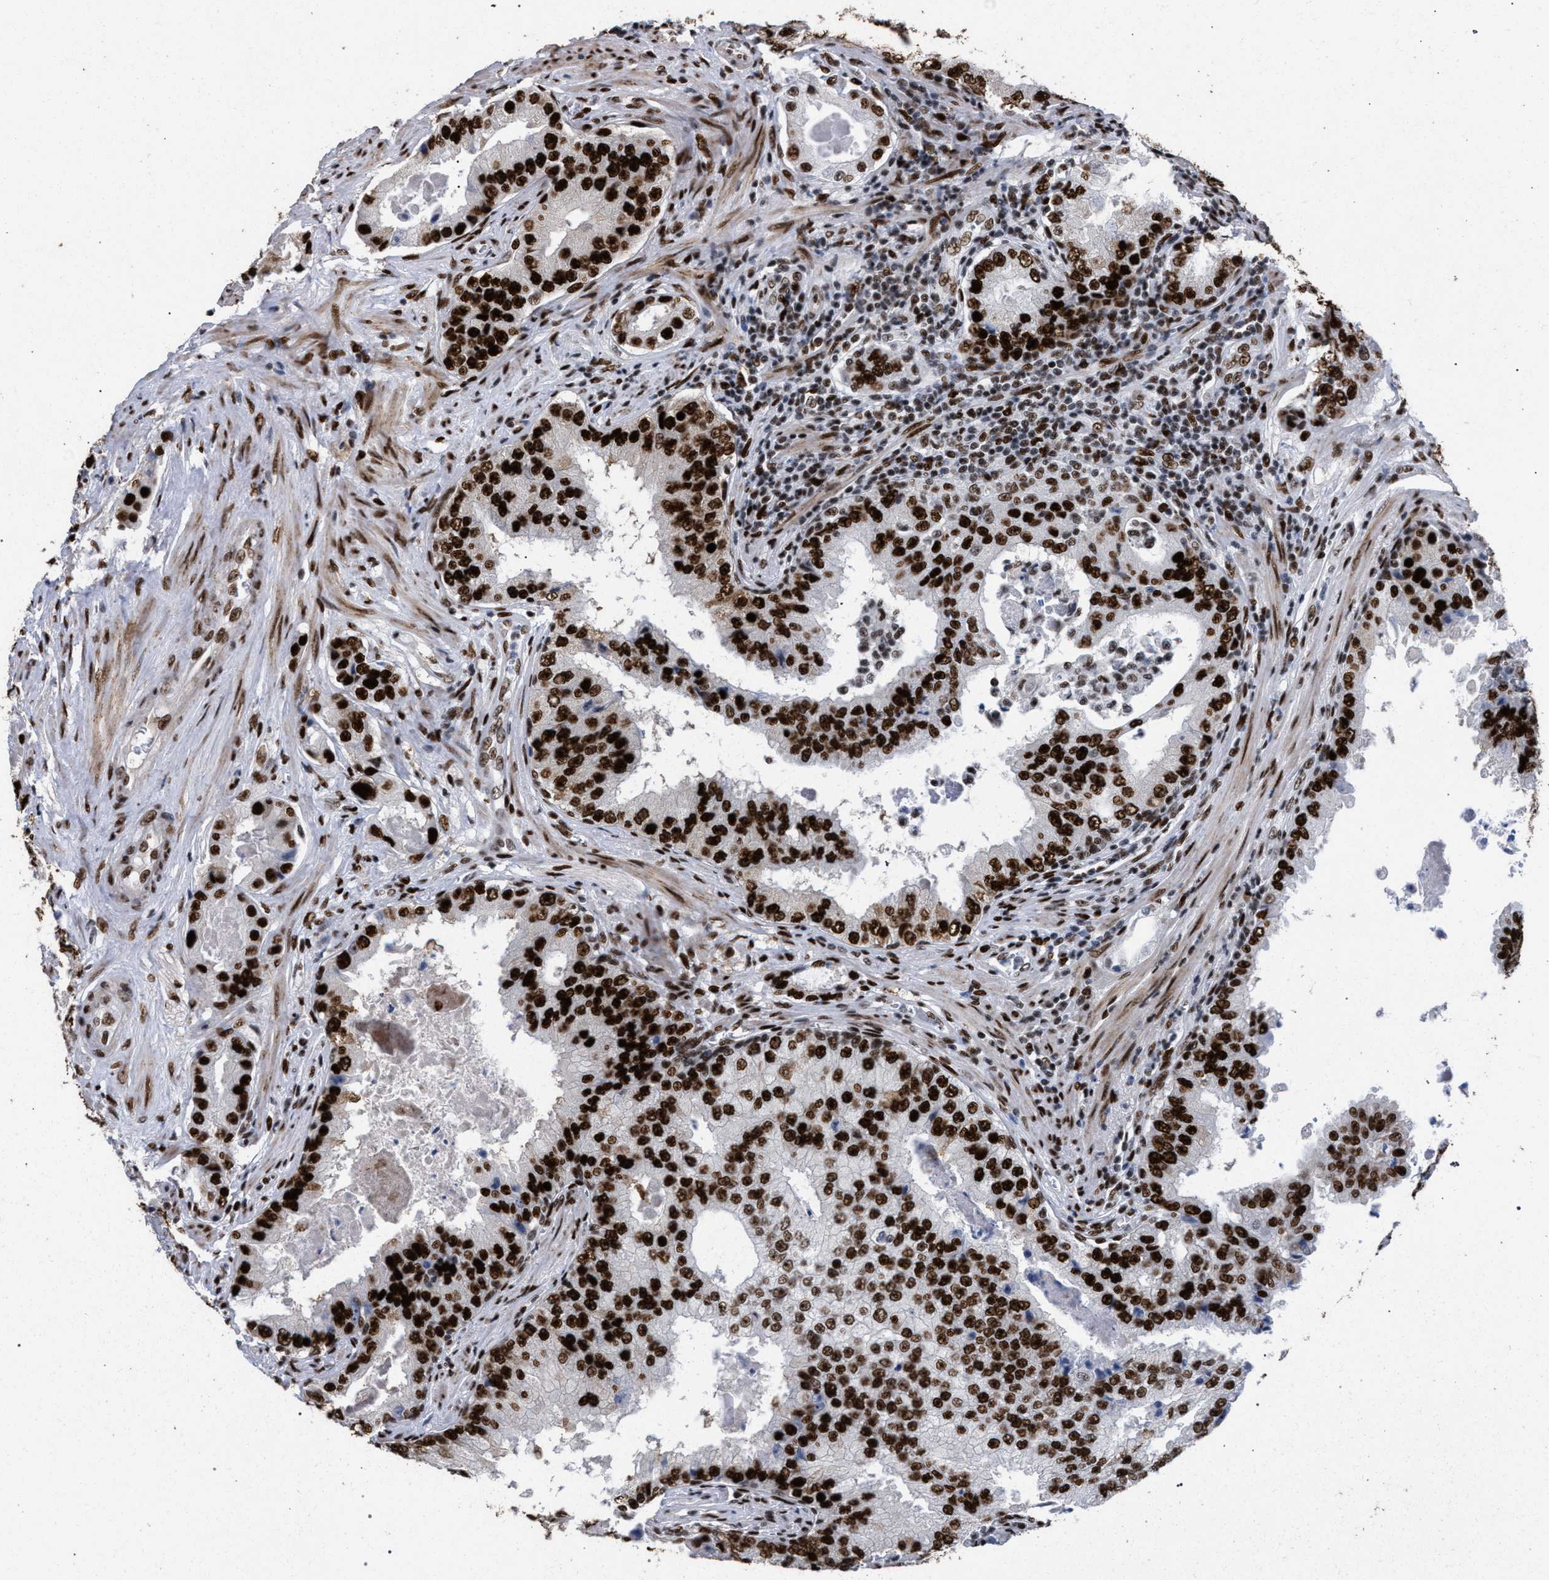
{"staining": {"intensity": "strong", "quantity": ">75%", "location": "nuclear"}, "tissue": "prostate cancer", "cell_type": "Tumor cells", "image_type": "cancer", "snomed": [{"axis": "morphology", "description": "Adenocarcinoma, High grade"}, {"axis": "topography", "description": "Prostate"}], "caption": "Strong nuclear staining is present in approximately >75% of tumor cells in prostate cancer (adenocarcinoma (high-grade)).", "gene": "TP53BP1", "patient": {"sex": "male", "age": 73}}